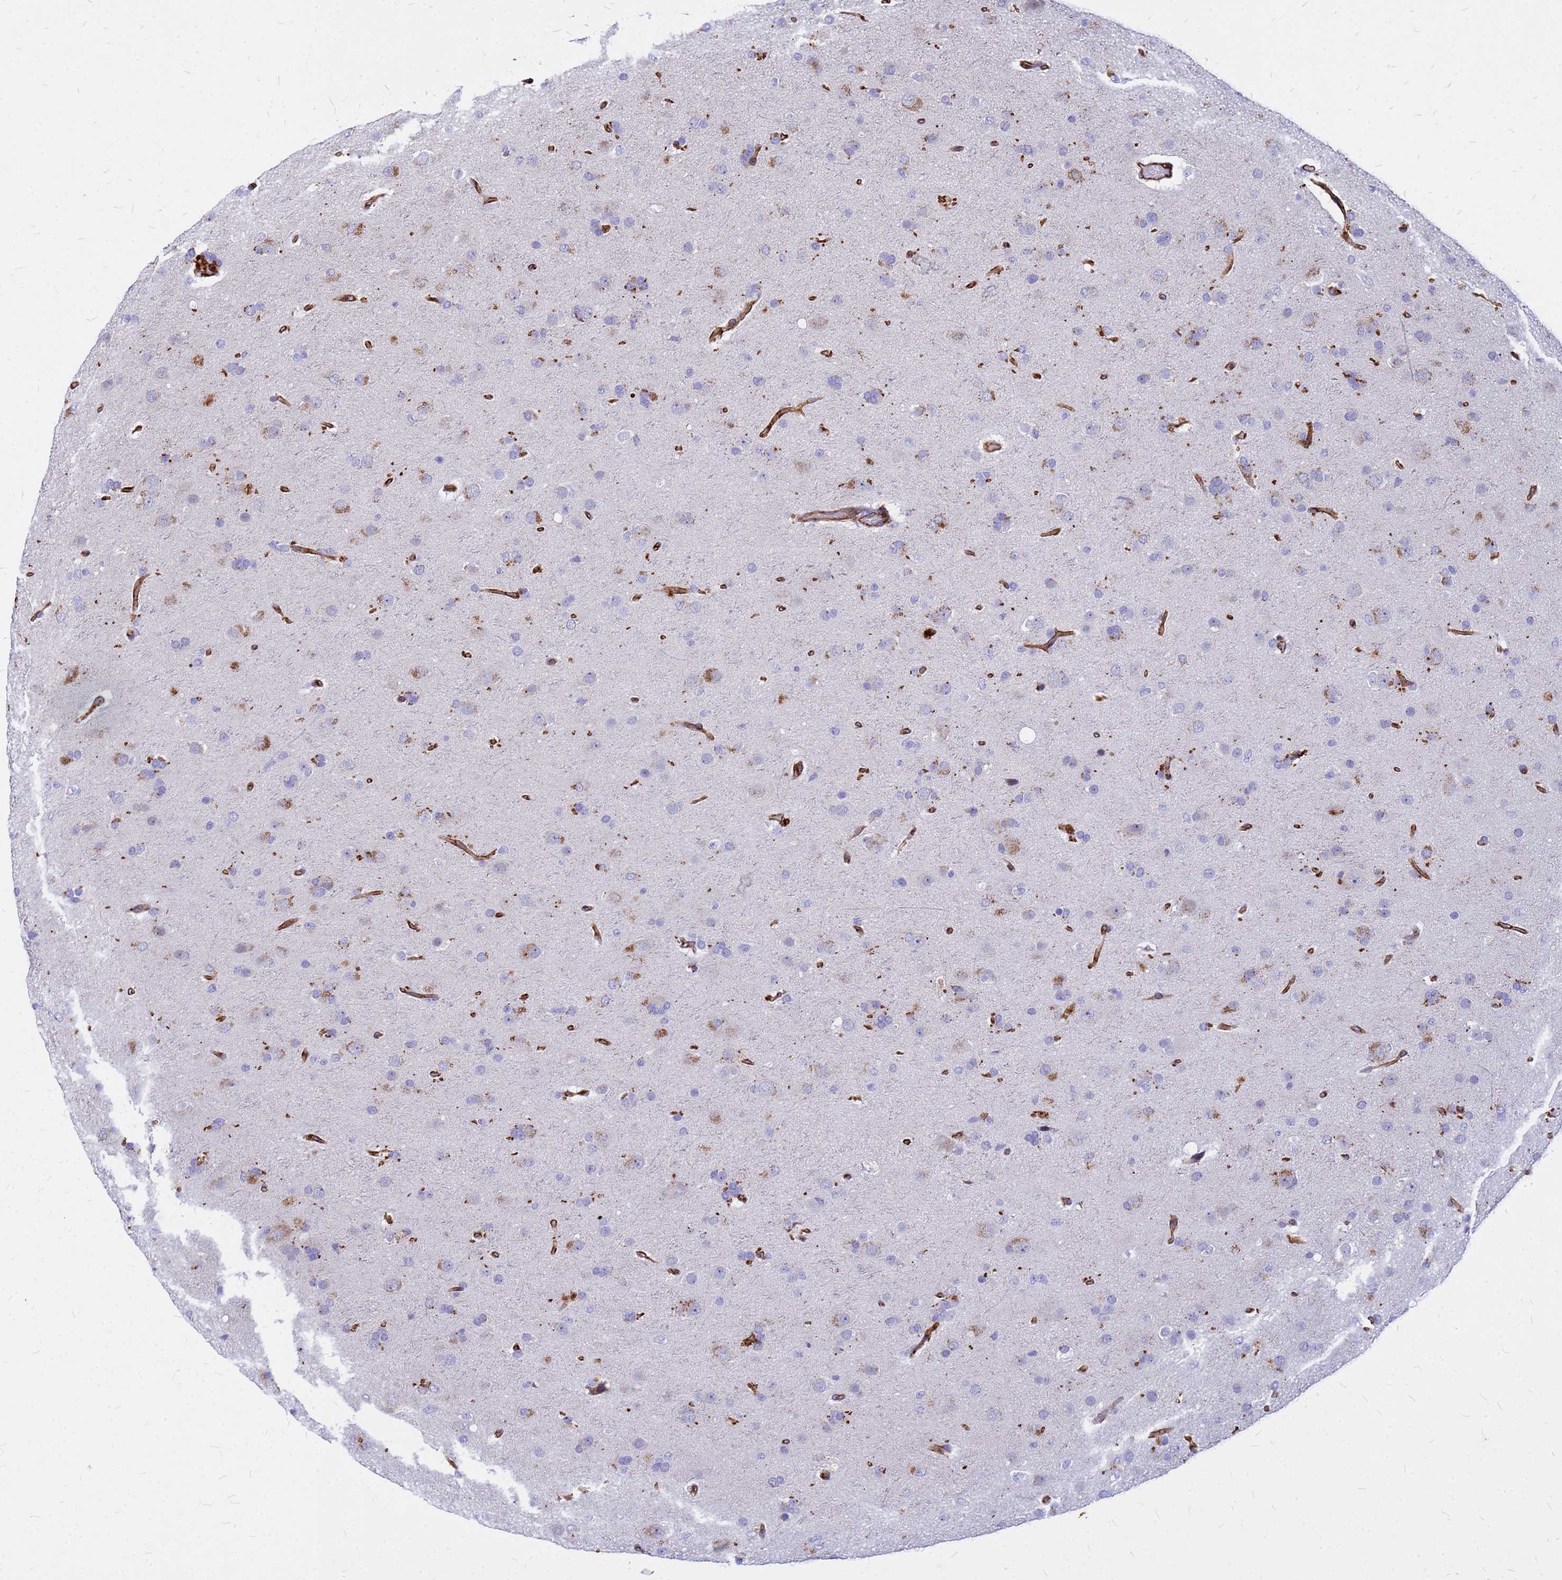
{"staining": {"intensity": "moderate", "quantity": "25%-75%", "location": "cytoplasmic/membranous"}, "tissue": "glioma", "cell_type": "Tumor cells", "image_type": "cancer", "snomed": [{"axis": "morphology", "description": "Glioma, malignant, Low grade"}, {"axis": "topography", "description": "Brain"}], "caption": "A histopathology image of low-grade glioma (malignant) stained for a protein reveals moderate cytoplasmic/membranous brown staining in tumor cells. (brown staining indicates protein expression, while blue staining denotes nuclei).", "gene": "NOSTRIN", "patient": {"sex": "male", "age": 65}}